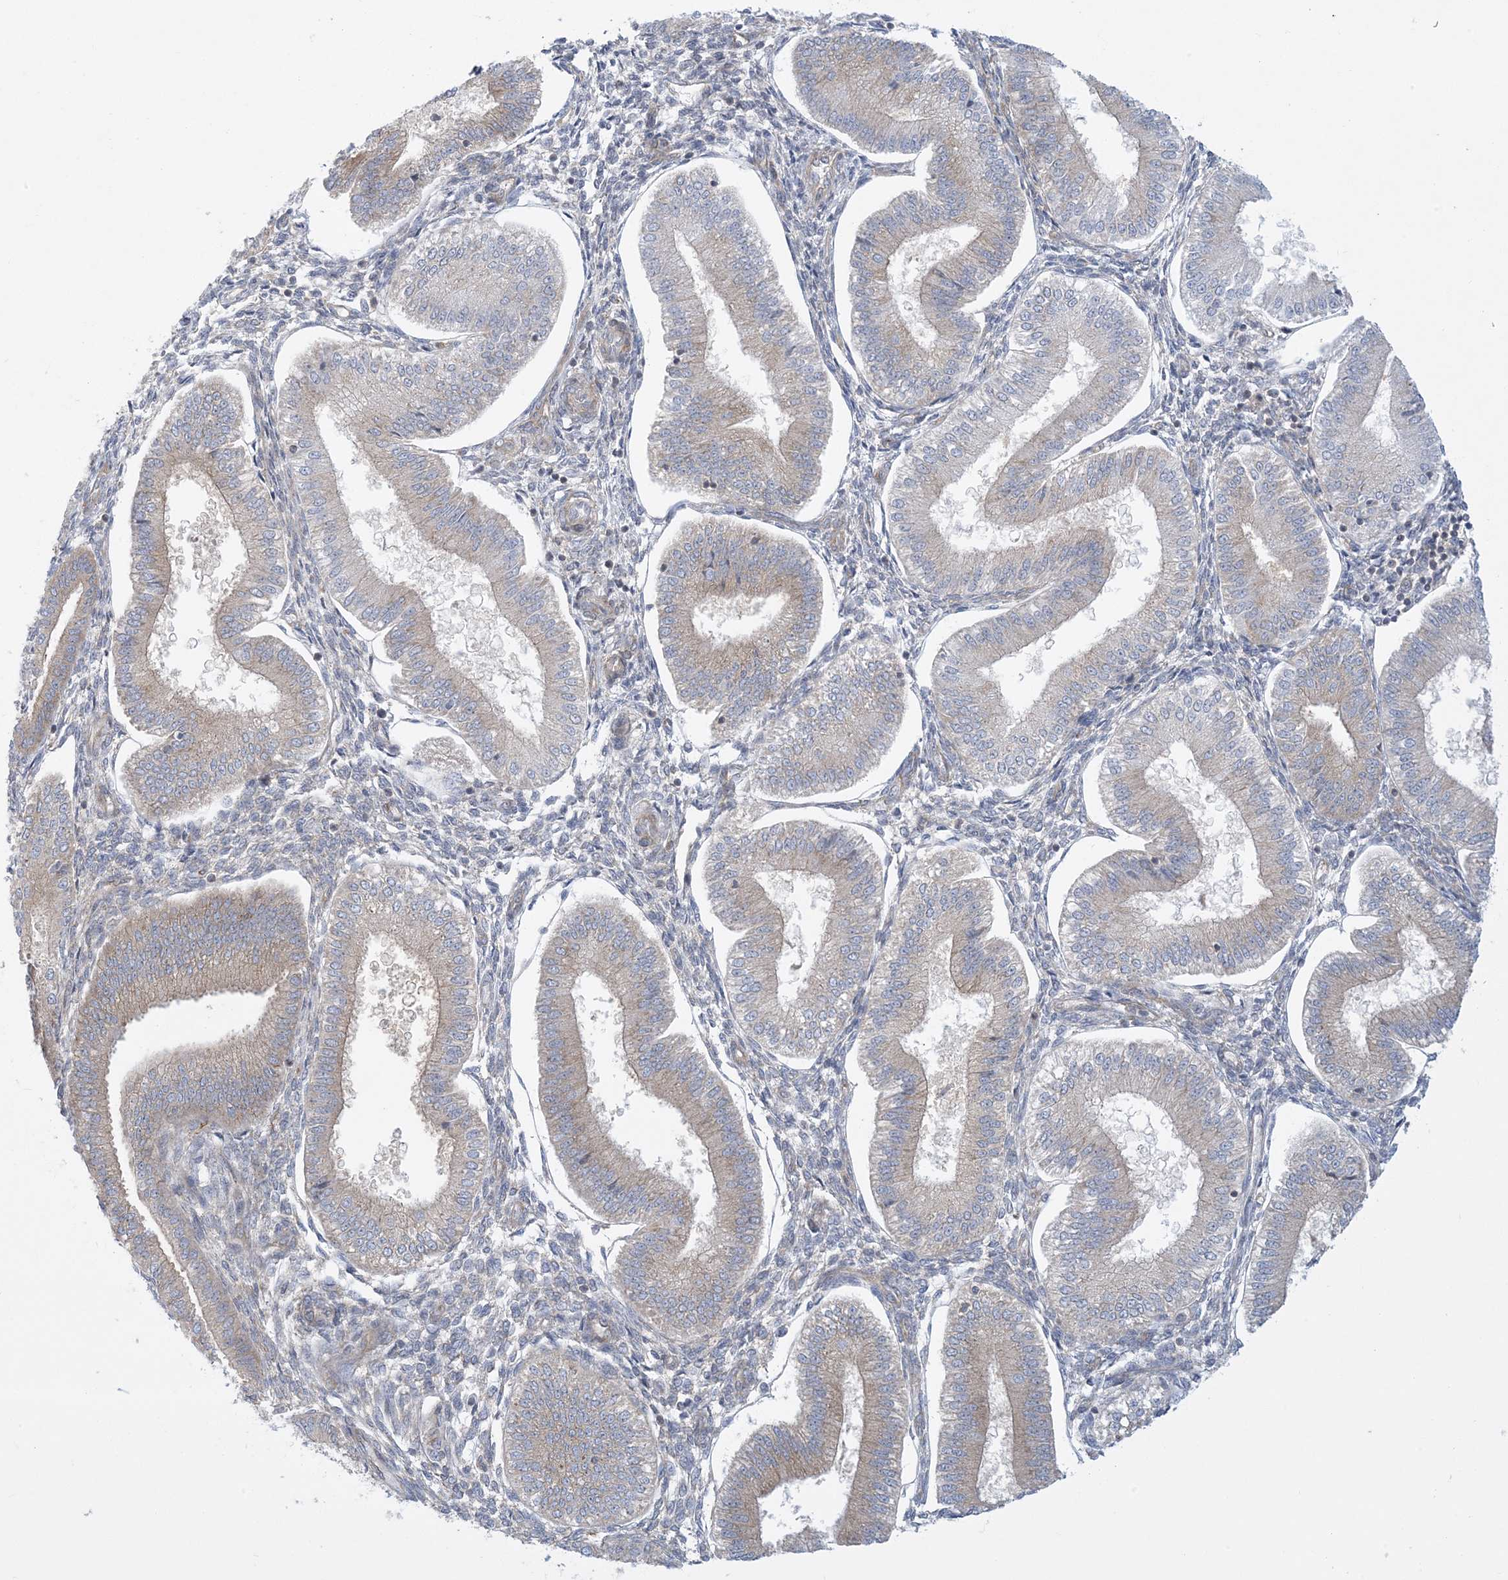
{"staining": {"intensity": "negative", "quantity": "none", "location": "none"}, "tissue": "endometrium", "cell_type": "Cells in endometrial stroma", "image_type": "normal", "snomed": [{"axis": "morphology", "description": "Normal tissue, NOS"}, {"axis": "topography", "description": "Endometrium"}], "caption": "Immunohistochemical staining of unremarkable human endometrium exhibits no significant staining in cells in endometrial stroma.", "gene": "SLAMF9", "patient": {"sex": "female", "age": 39}}